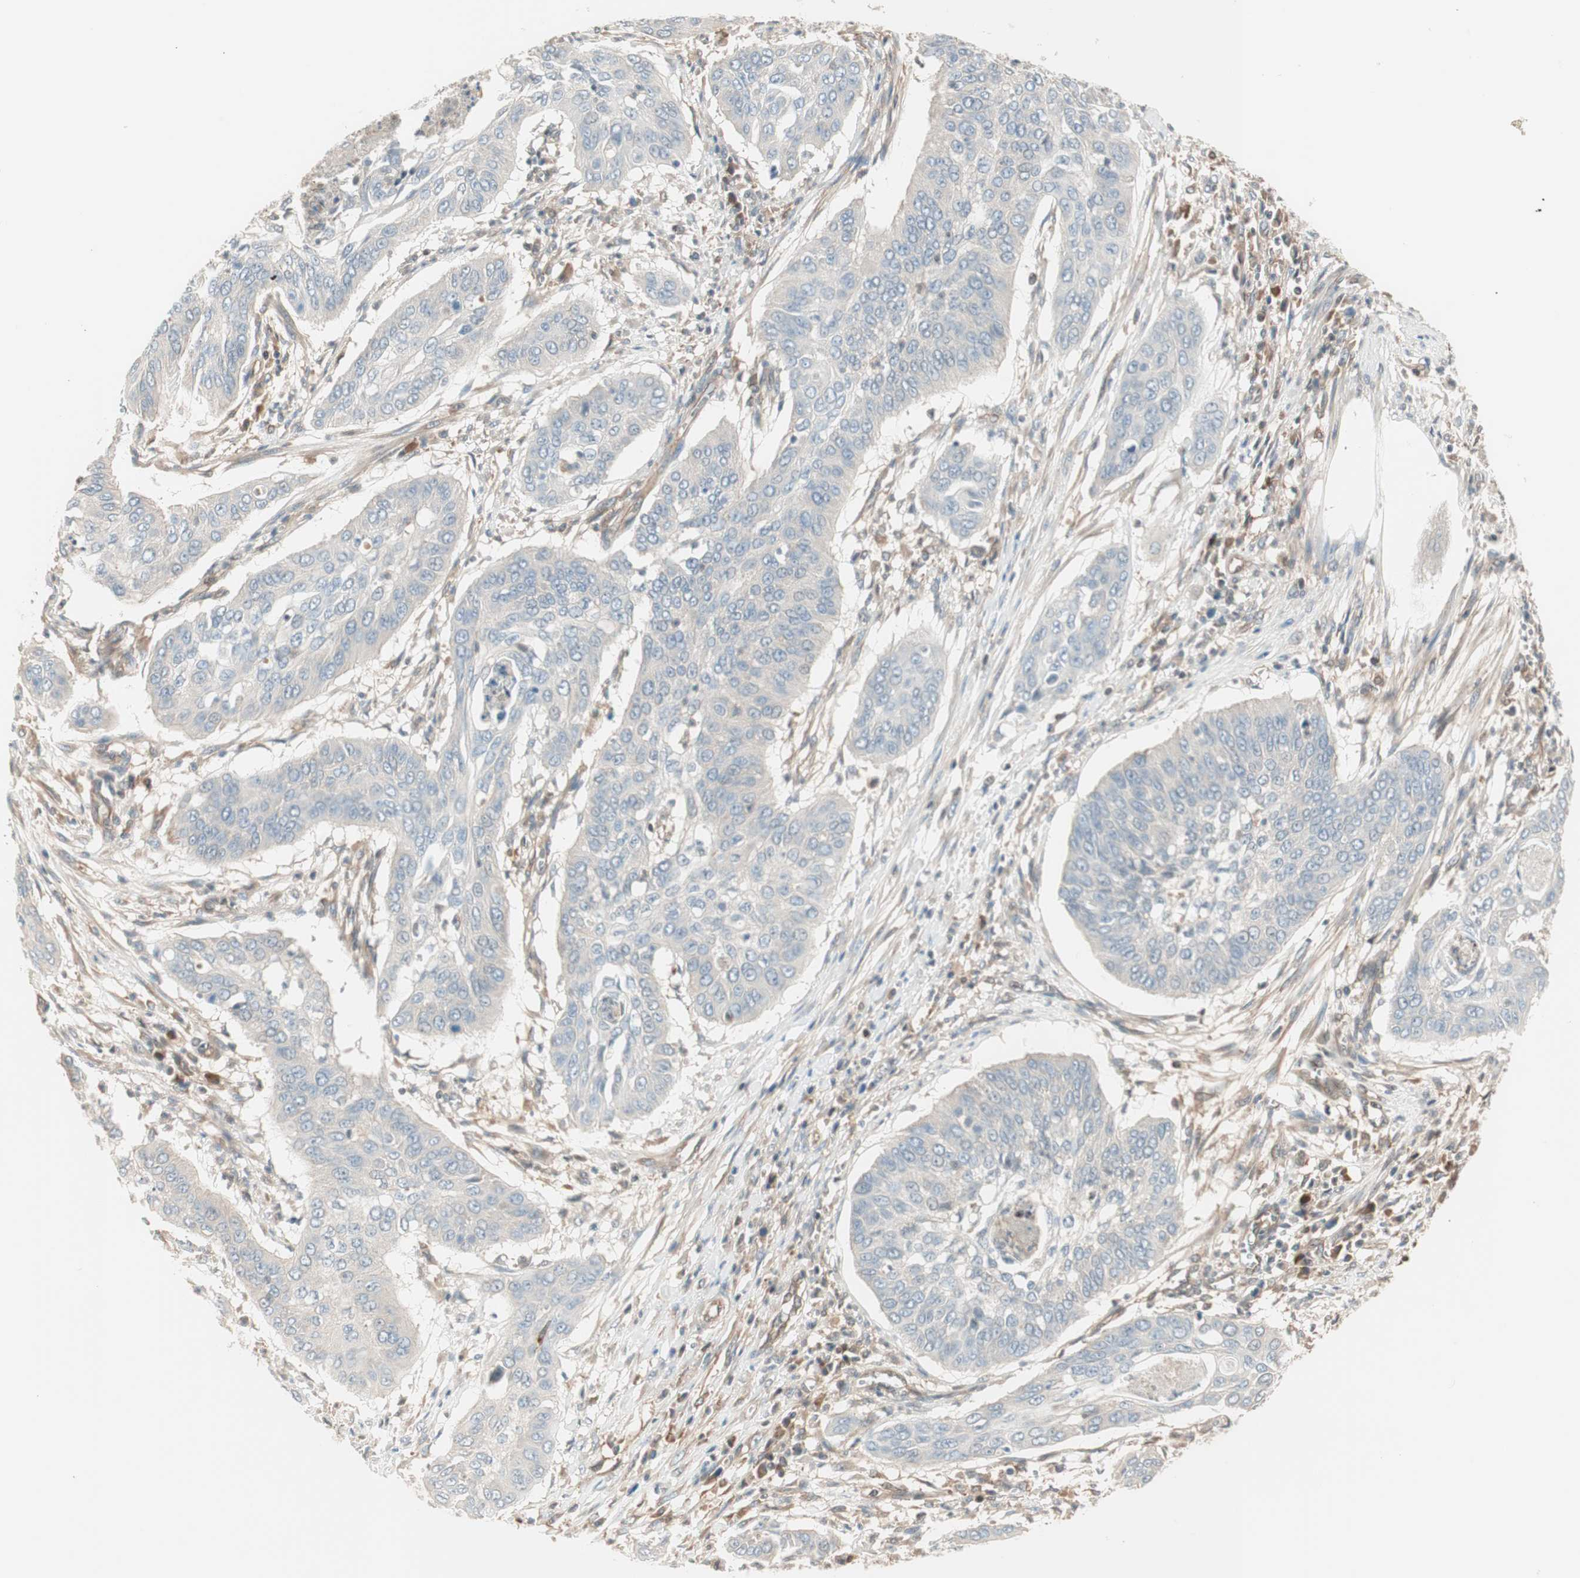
{"staining": {"intensity": "negative", "quantity": "none", "location": "none"}, "tissue": "cervical cancer", "cell_type": "Tumor cells", "image_type": "cancer", "snomed": [{"axis": "morphology", "description": "Squamous cell carcinoma, NOS"}, {"axis": "topography", "description": "Cervix"}], "caption": "High magnification brightfield microscopy of cervical cancer (squamous cell carcinoma) stained with DAB (3,3'-diaminobenzidine) (brown) and counterstained with hematoxylin (blue): tumor cells show no significant expression.", "gene": "GALT", "patient": {"sex": "female", "age": 39}}